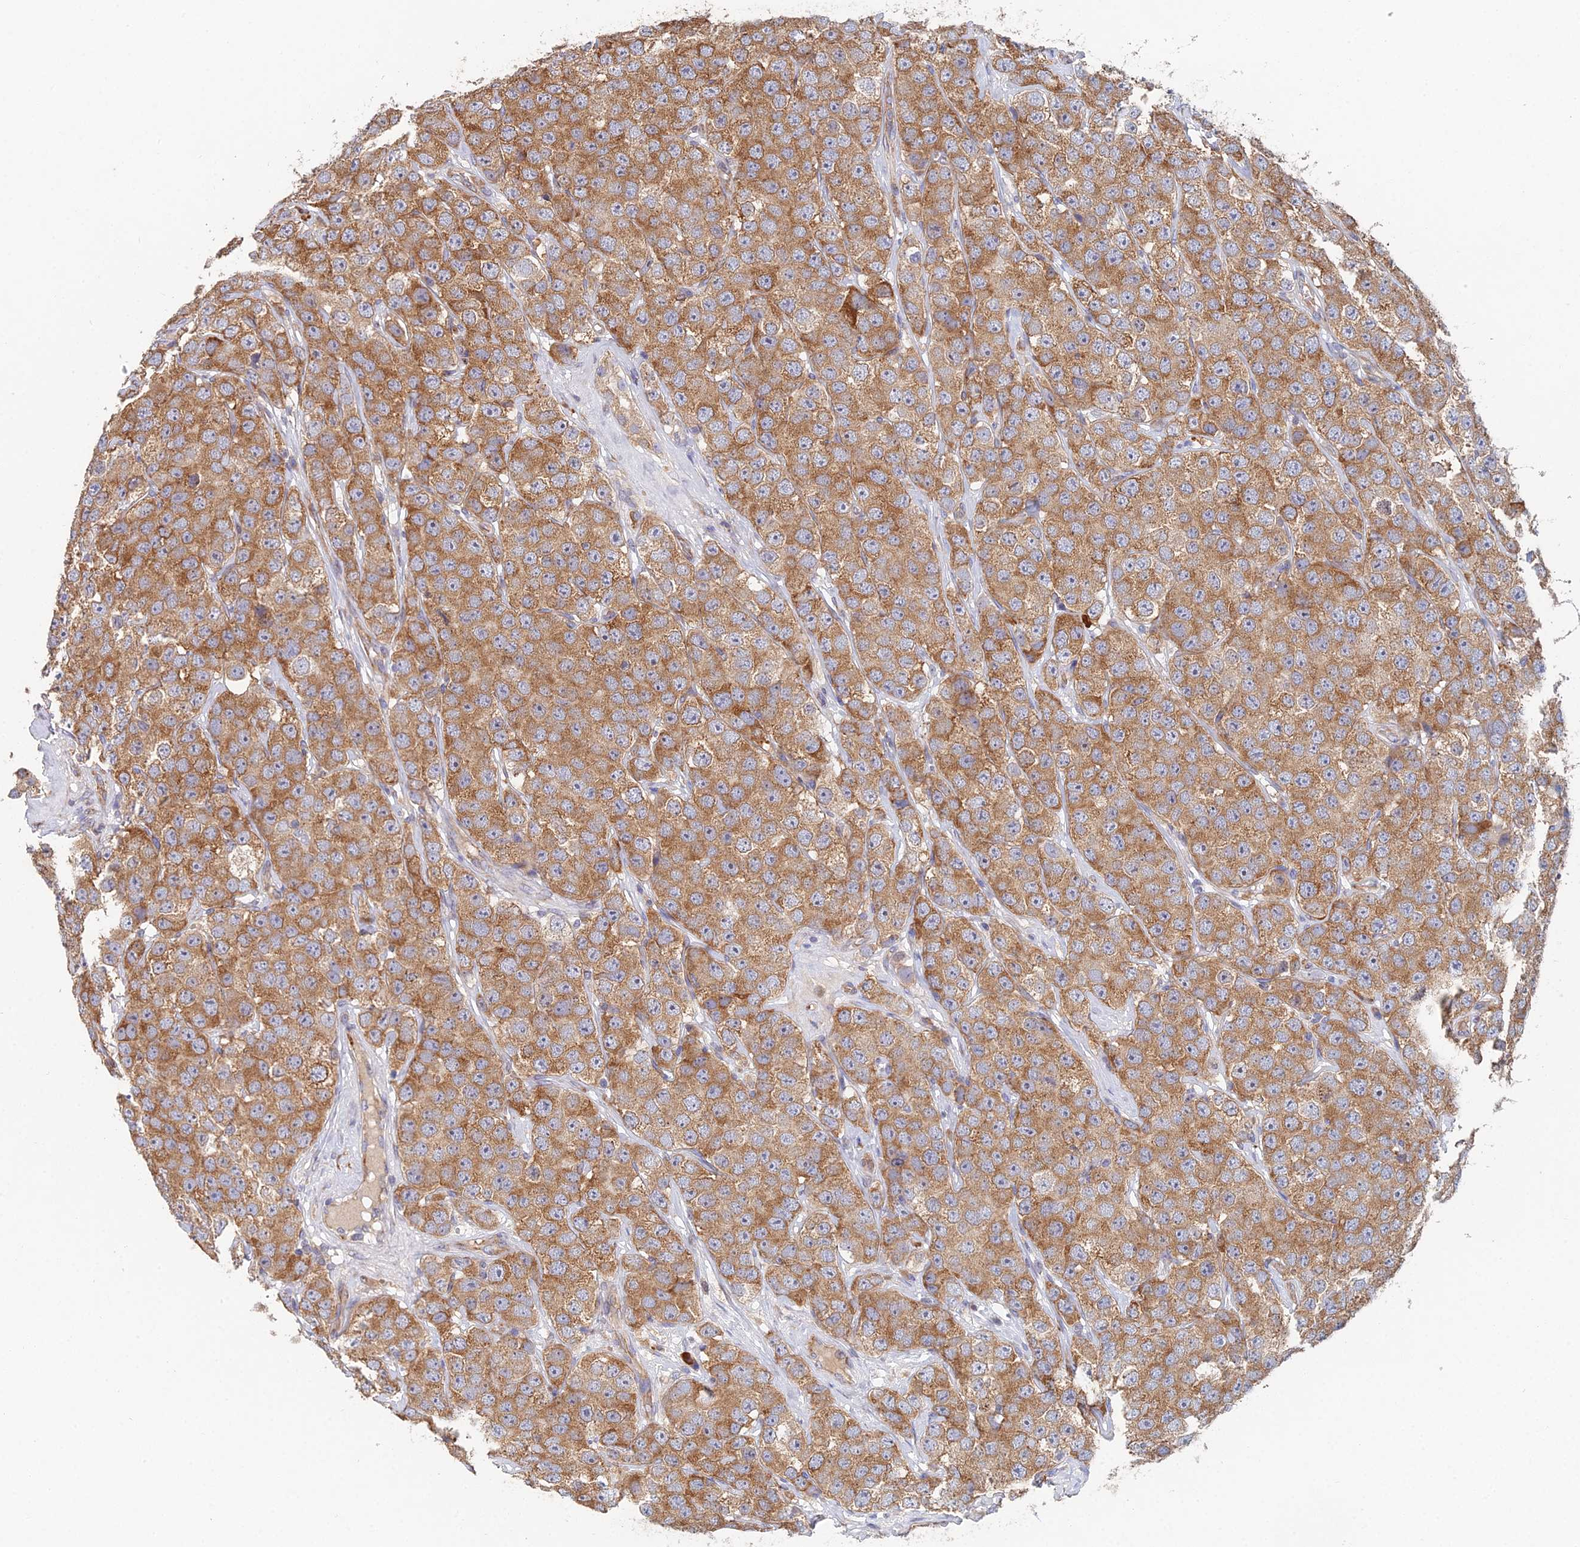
{"staining": {"intensity": "moderate", "quantity": ">75%", "location": "cytoplasmic/membranous"}, "tissue": "testis cancer", "cell_type": "Tumor cells", "image_type": "cancer", "snomed": [{"axis": "morphology", "description": "Seminoma, NOS"}, {"axis": "topography", "description": "Testis"}], "caption": "Immunohistochemistry of seminoma (testis) displays medium levels of moderate cytoplasmic/membranous positivity in about >75% of tumor cells.", "gene": "ELOF1", "patient": {"sex": "male", "age": 28}}